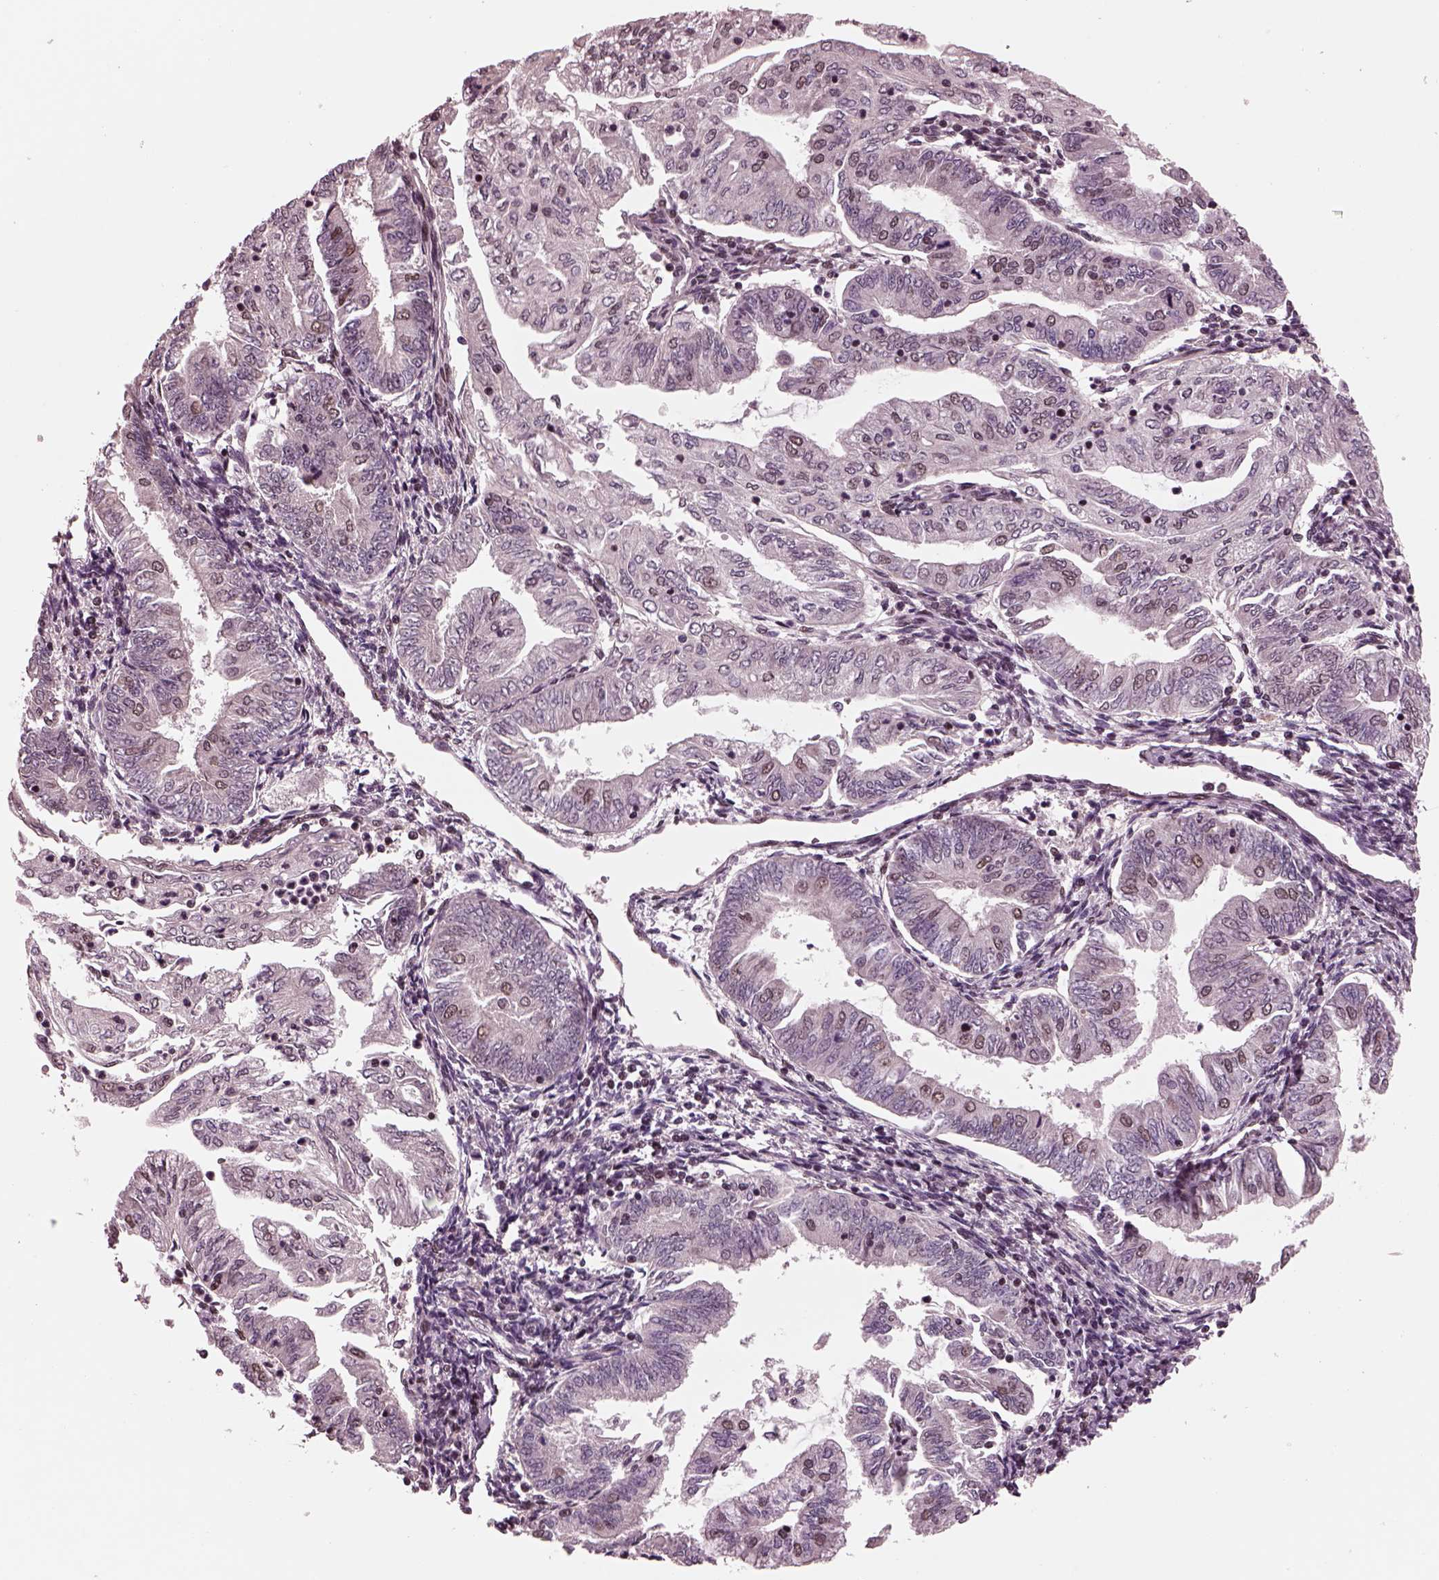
{"staining": {"intensity": "weak", "quantity": "<25%", "location": "nuclear"}, "tissue": "endometrial cancer", "cell_type": "Tumor cells", "image_type": "cancer", "snomed": [{"axis": "morphology", "description": "Adenocarcinoma, NOS"}, {"axis": "topography", "description": "Endometrium"}], "caption": "An IHC histopathology image of adenocarcinoma (endometrial) is shown. There is no staining in tumor cells of adenocarcinoma (endometrial).", "gene": "NAP1L5", "patient": {"sex": "female", "age": 55}}